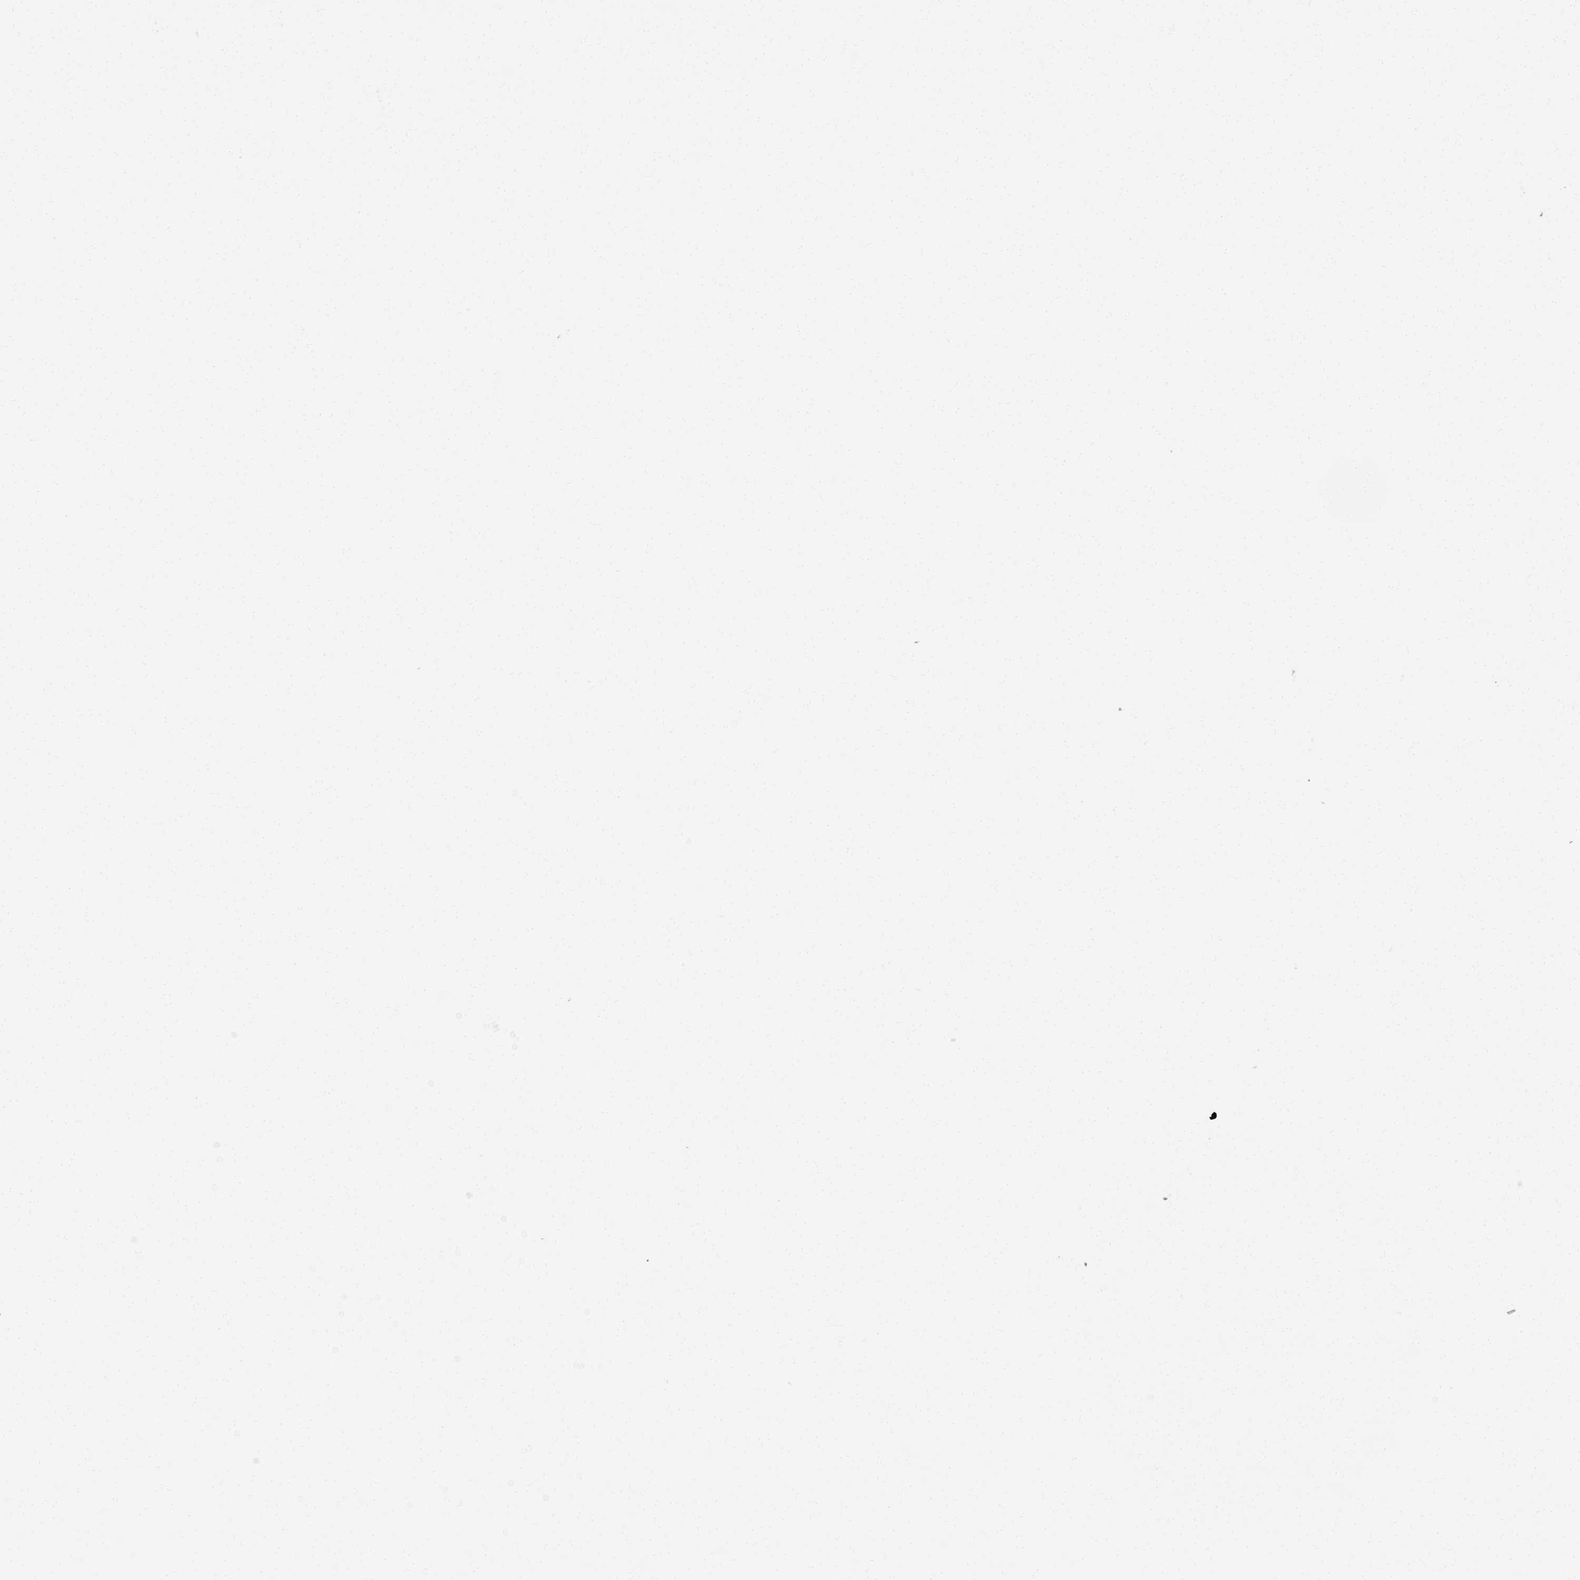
{"staining": {"intensity": "moderate", "quantity": "<25%", "location": "cytoplasmic/membranous,nuclear"}, "tissue": "adrenal gland", "cell_type": "Glandular cells", "image_type": "normal", "snomed": [{"axis": "morphology", "description": "Normal tissue, NOS"}, {"axis": "topography", "description": "Adrenal gland"}], "caption": "Protein analysis of unremarkable adrenal gland reveals moderate cytoplasmic/membranous,nuclear expression in about <25% of glandular cells.", "gene": "NVL", "patient": {"sex": "male", "age": 53}}